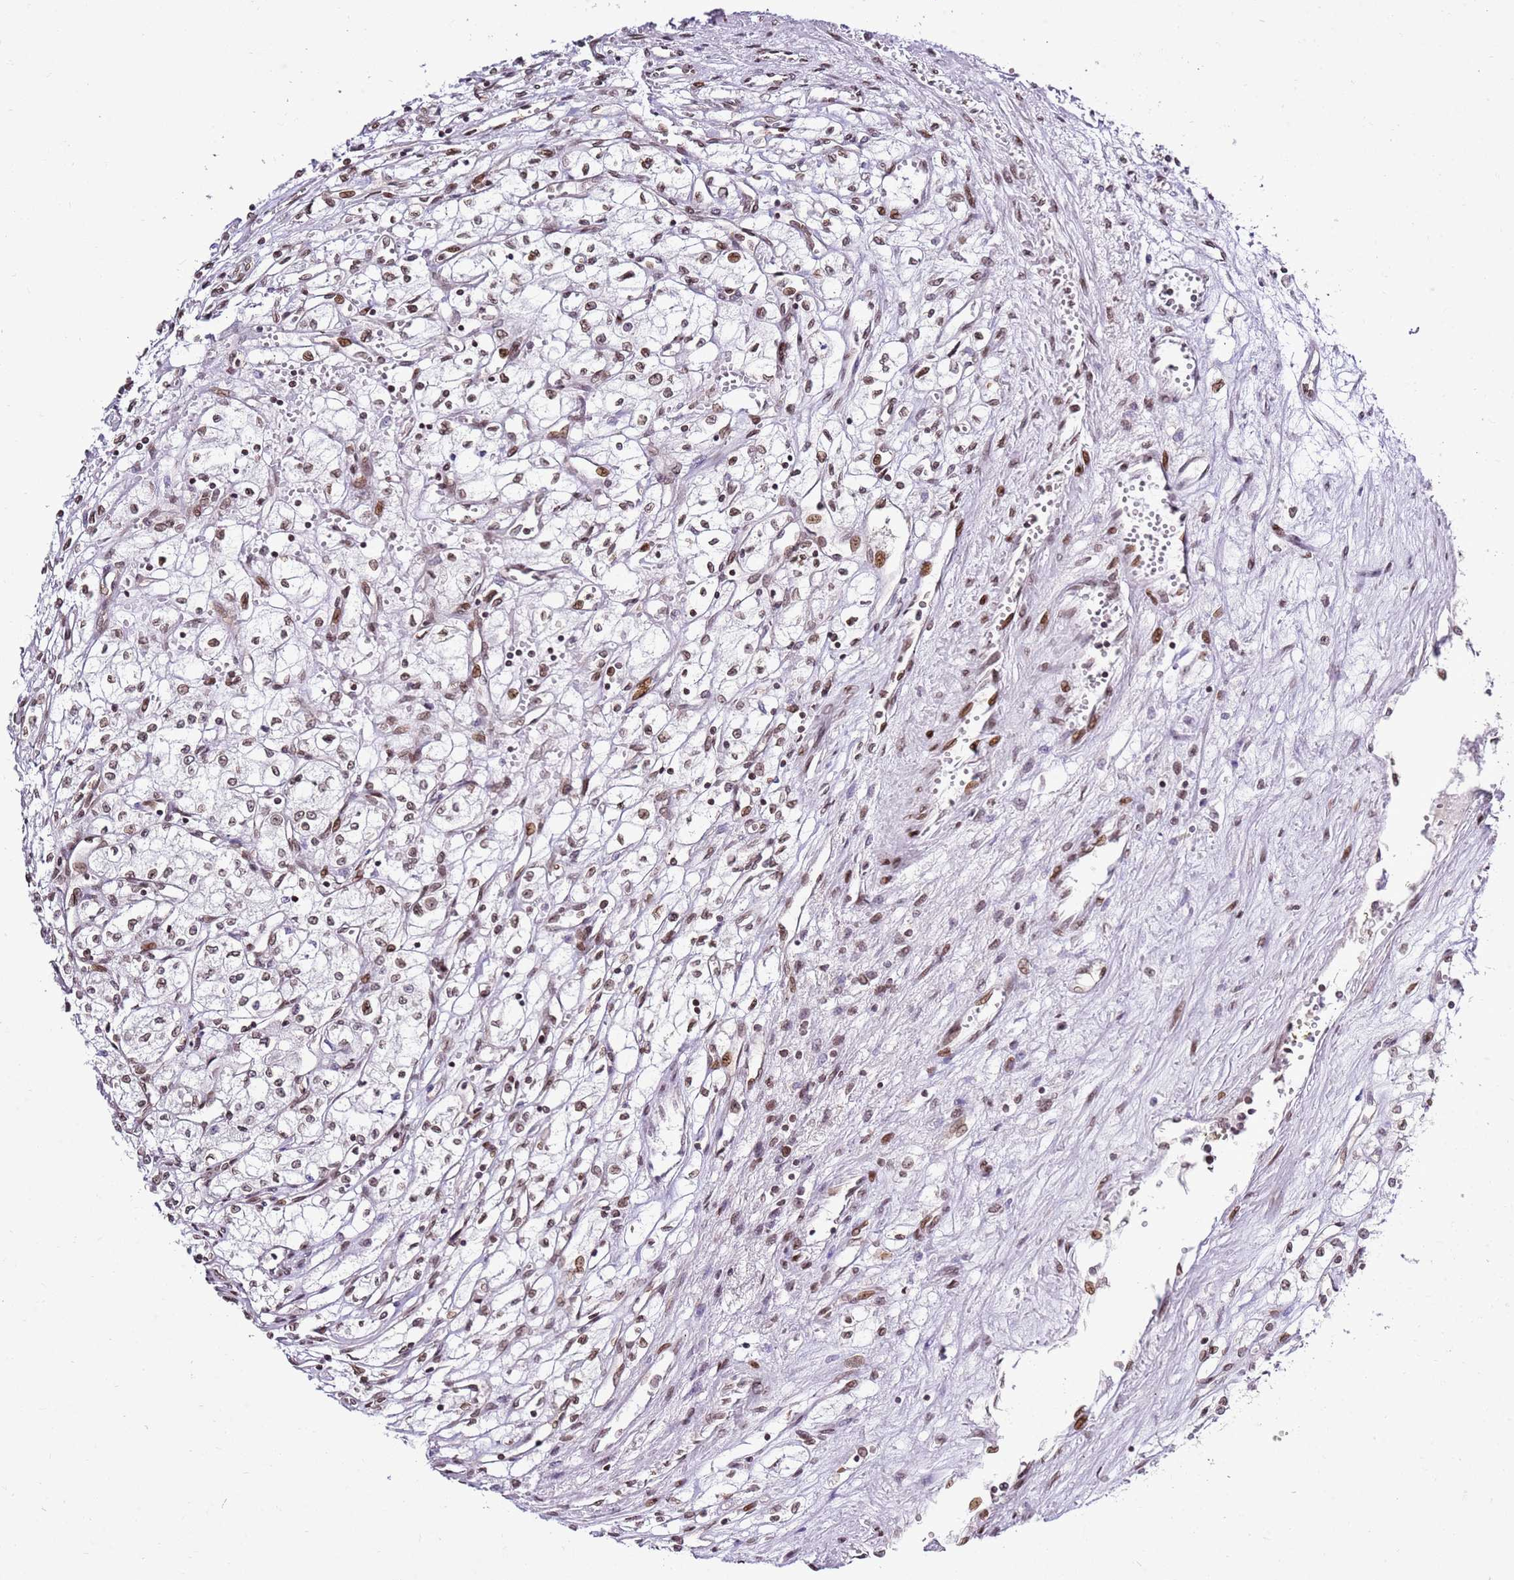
{"staining": {"intensity": "moderate", "quantity": ">75%", "location": "nuclear"}, "tissue": "renal cancer", "cell_type": "Tumor cells", "image_type": "cancer", "snomed": [{"axis": "morphology", "description": "Adenocarcinoma, NOS"}, {"axis": "topography", "description": "Kidney"}], "caption": "Immunohistochemical staining of human renal cancer (adenocarcinoma) demonstrates moderate nuclear protein staining in approximately >75% of tumor cells. (IHC, brightfield microscopy, high magnification).", "gene": "POU6F1", "patient": {"sex": "male", "age": 59}}